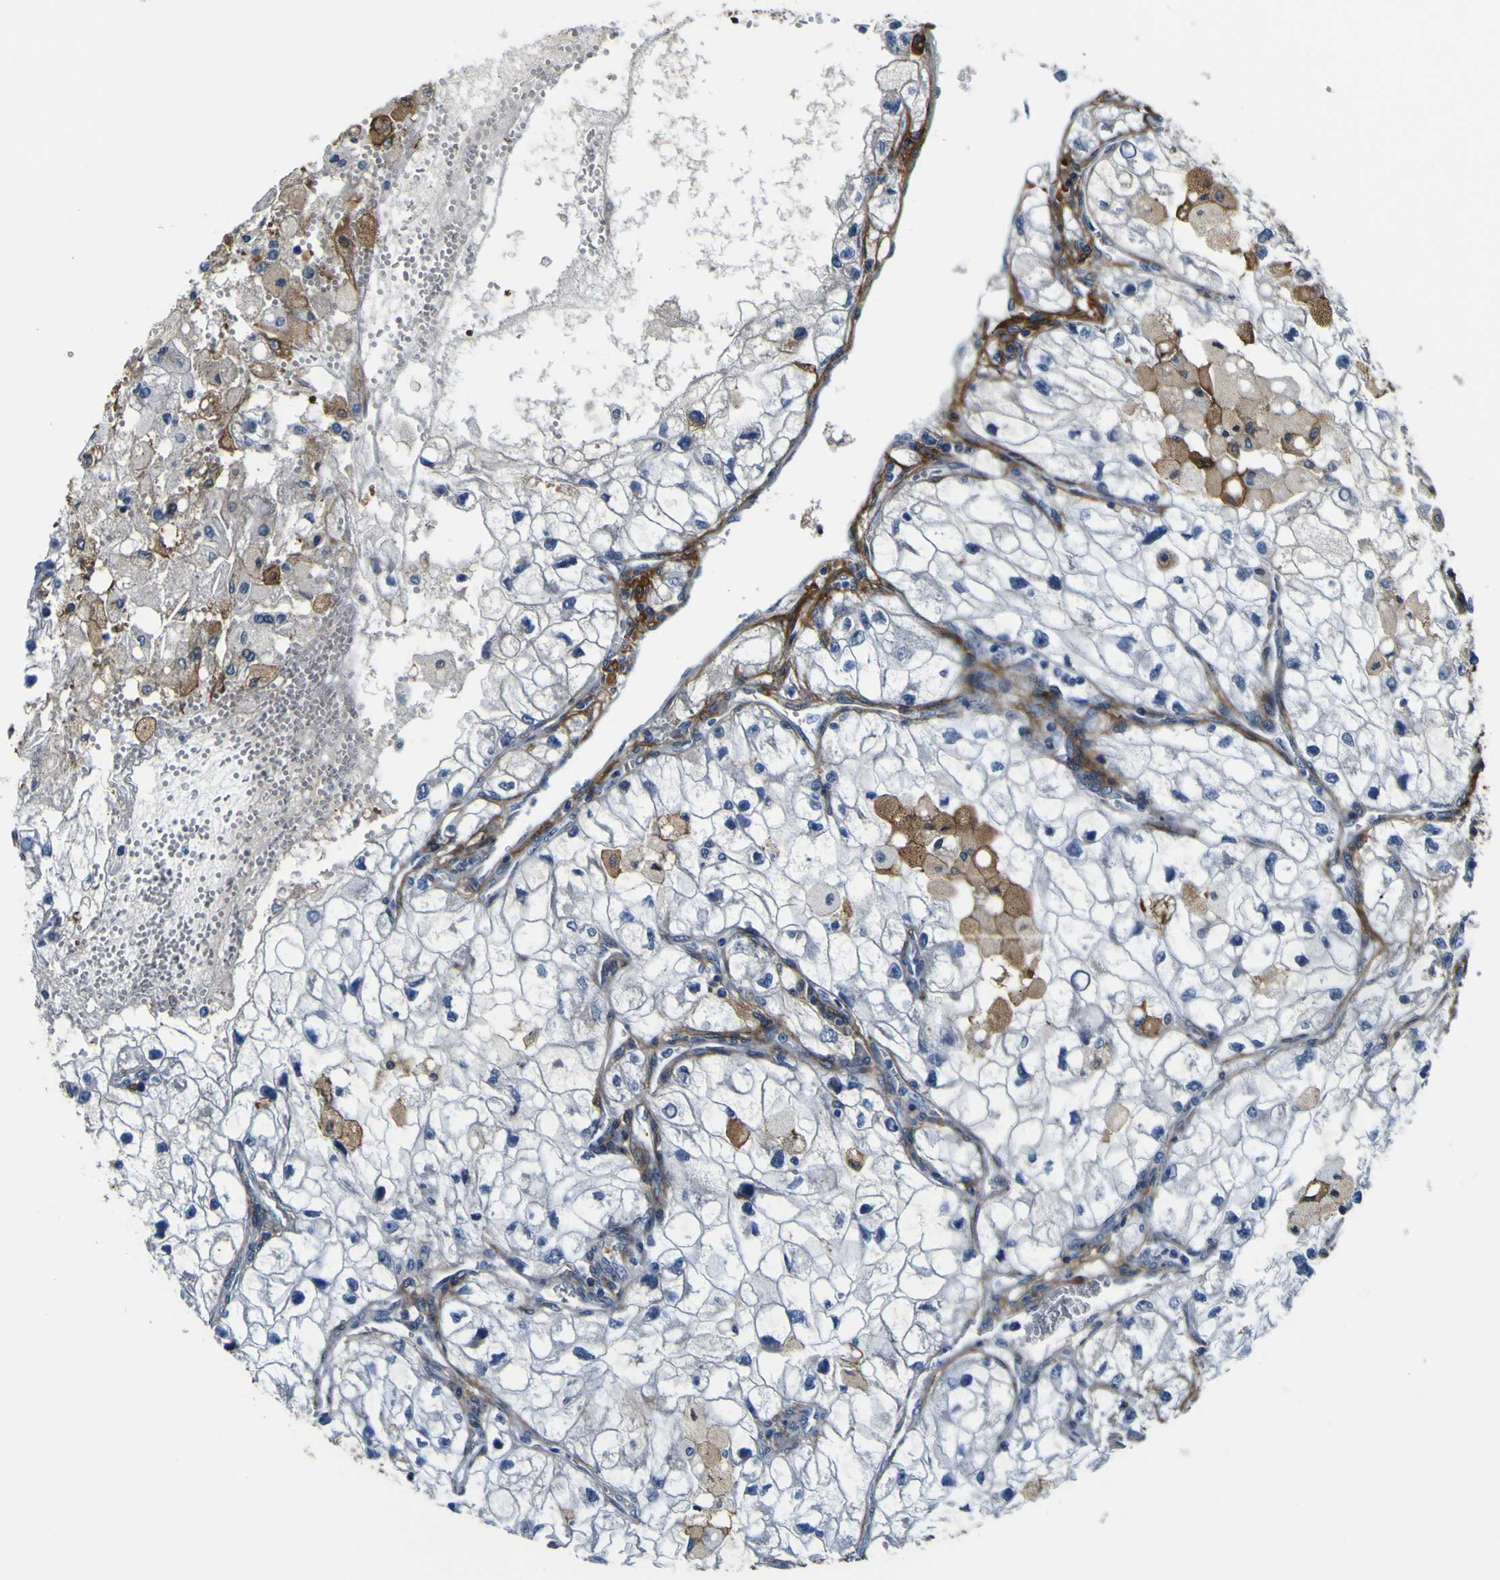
{"staining": {"intensity": "negative", "quantity": "none", "location": "none"}, "tissue": "renal cancer", "cell_type": "Tumor cells", "image_type": "cancer", "snomed": [{"axis": "morphology", "description": "Adenocarcinoma, NOS"}, {"axis": "topography", "description": "Kidney"}], "caption": "This histopathology image is of renal cancer (adenocarcinoma) stained with immunohistochemistry (IHC) to label a protein in brown with the nuclei are counter-stained blue. There is no positivity in tumor cells. (Stains: DAB (3,3'-diaminobenzidine) immunohistochemistry with hematoxylin counter stain, Microscopy: brightfield microscopy at high magnification).", "gene": "POSTN", "patient": {"sex": "female", "age": 83}}